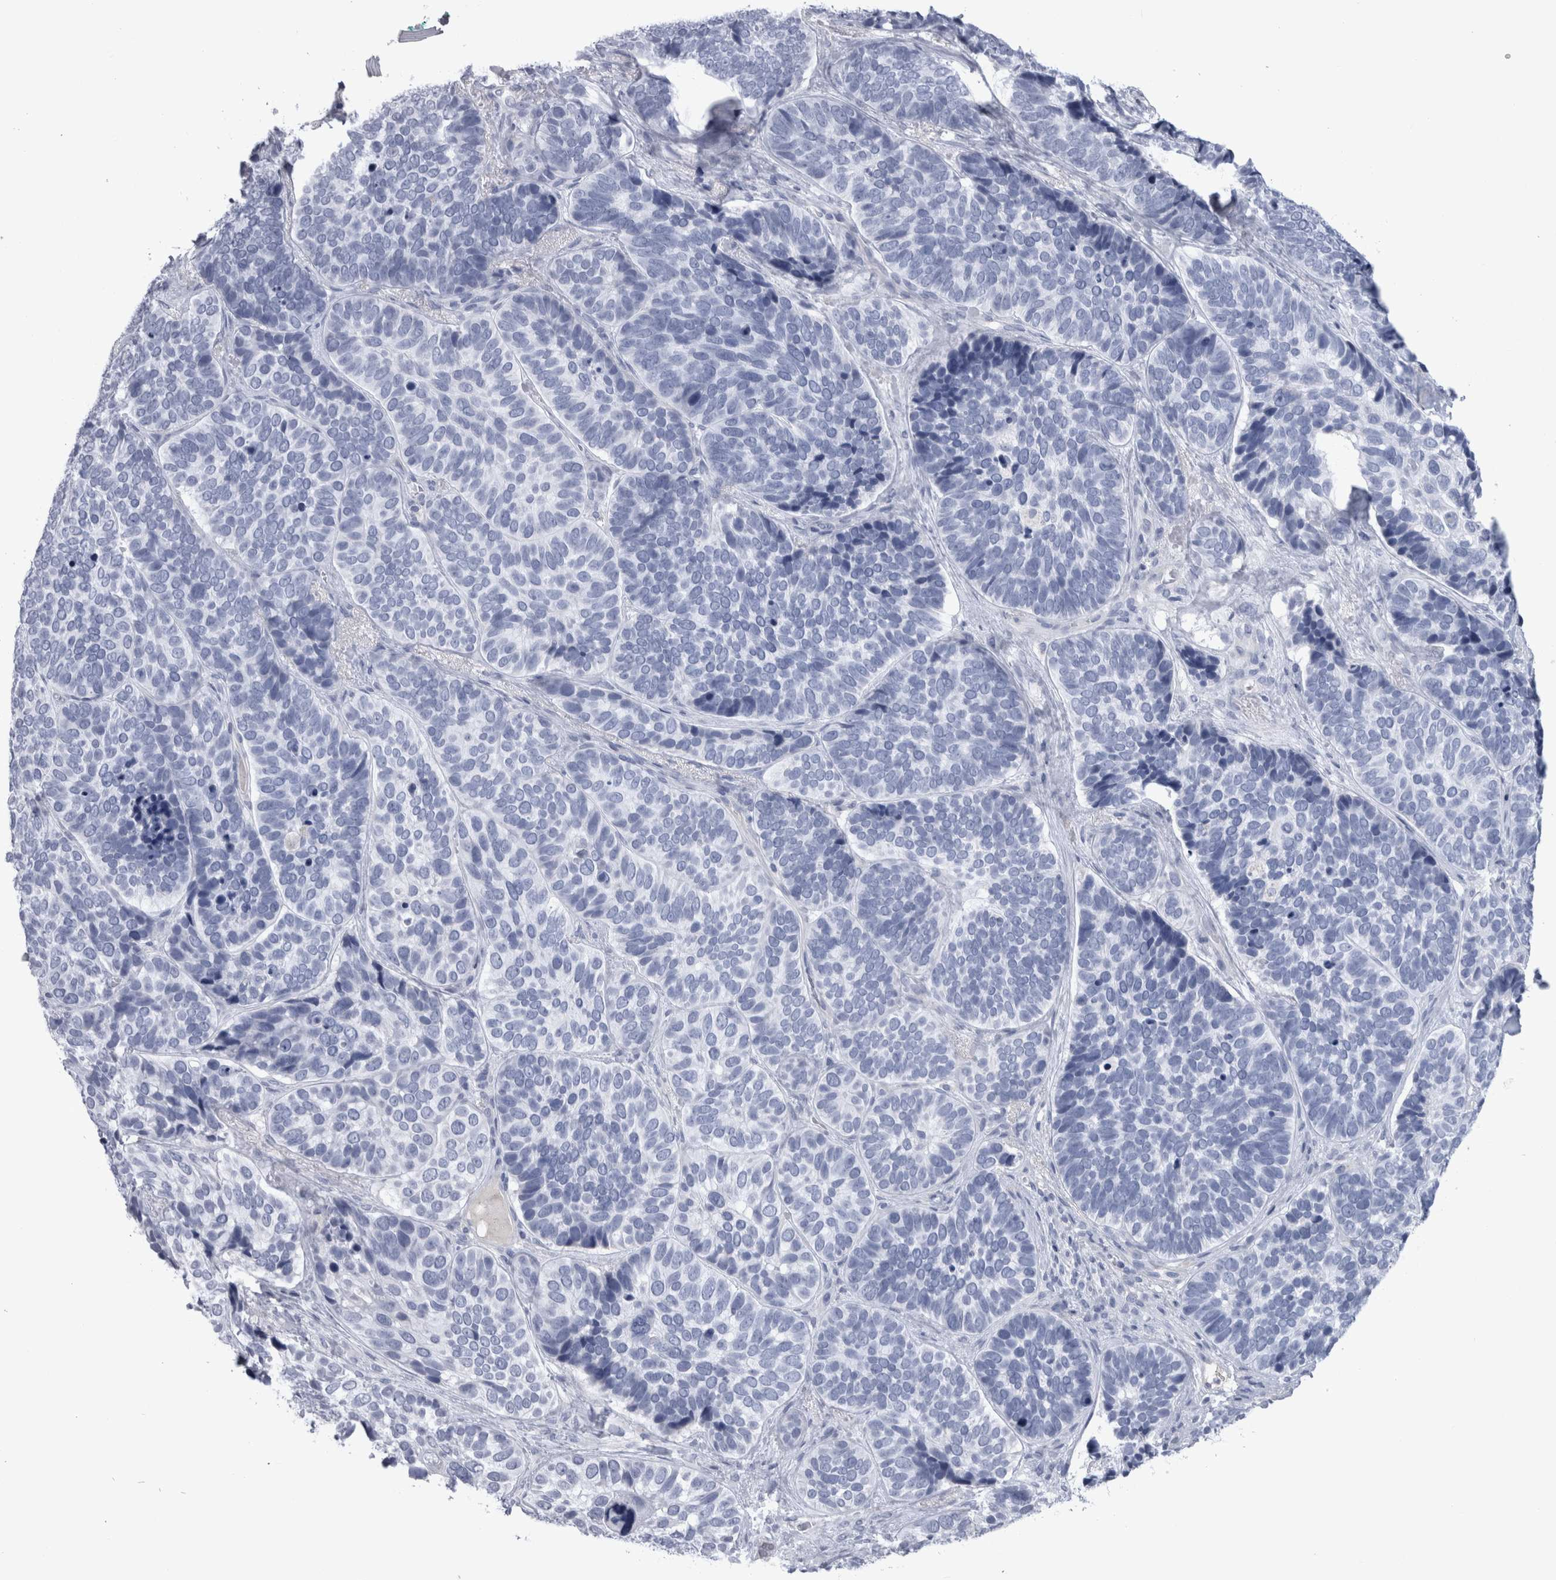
{"staining": {"intensity": "negative", "quantity": "none", "location": "none"}, "tissue": "skin cancer", "cell_type": "Tumor cells", "image_type": "cancer", "snomed": [{"axis": "morphology", "description": "Basal cell carcinoma"}, {"axis": "topography", "description": "Skin"}], "caption": "Immunohistochemistry (IHC) micrograph of neoplastic tissue: skin basal cell carcinoma stained with DAB displays no significant protein positivity in tumor cells.", "gene": "PAX5", "patient": {"sex": "male", "age": 62}}